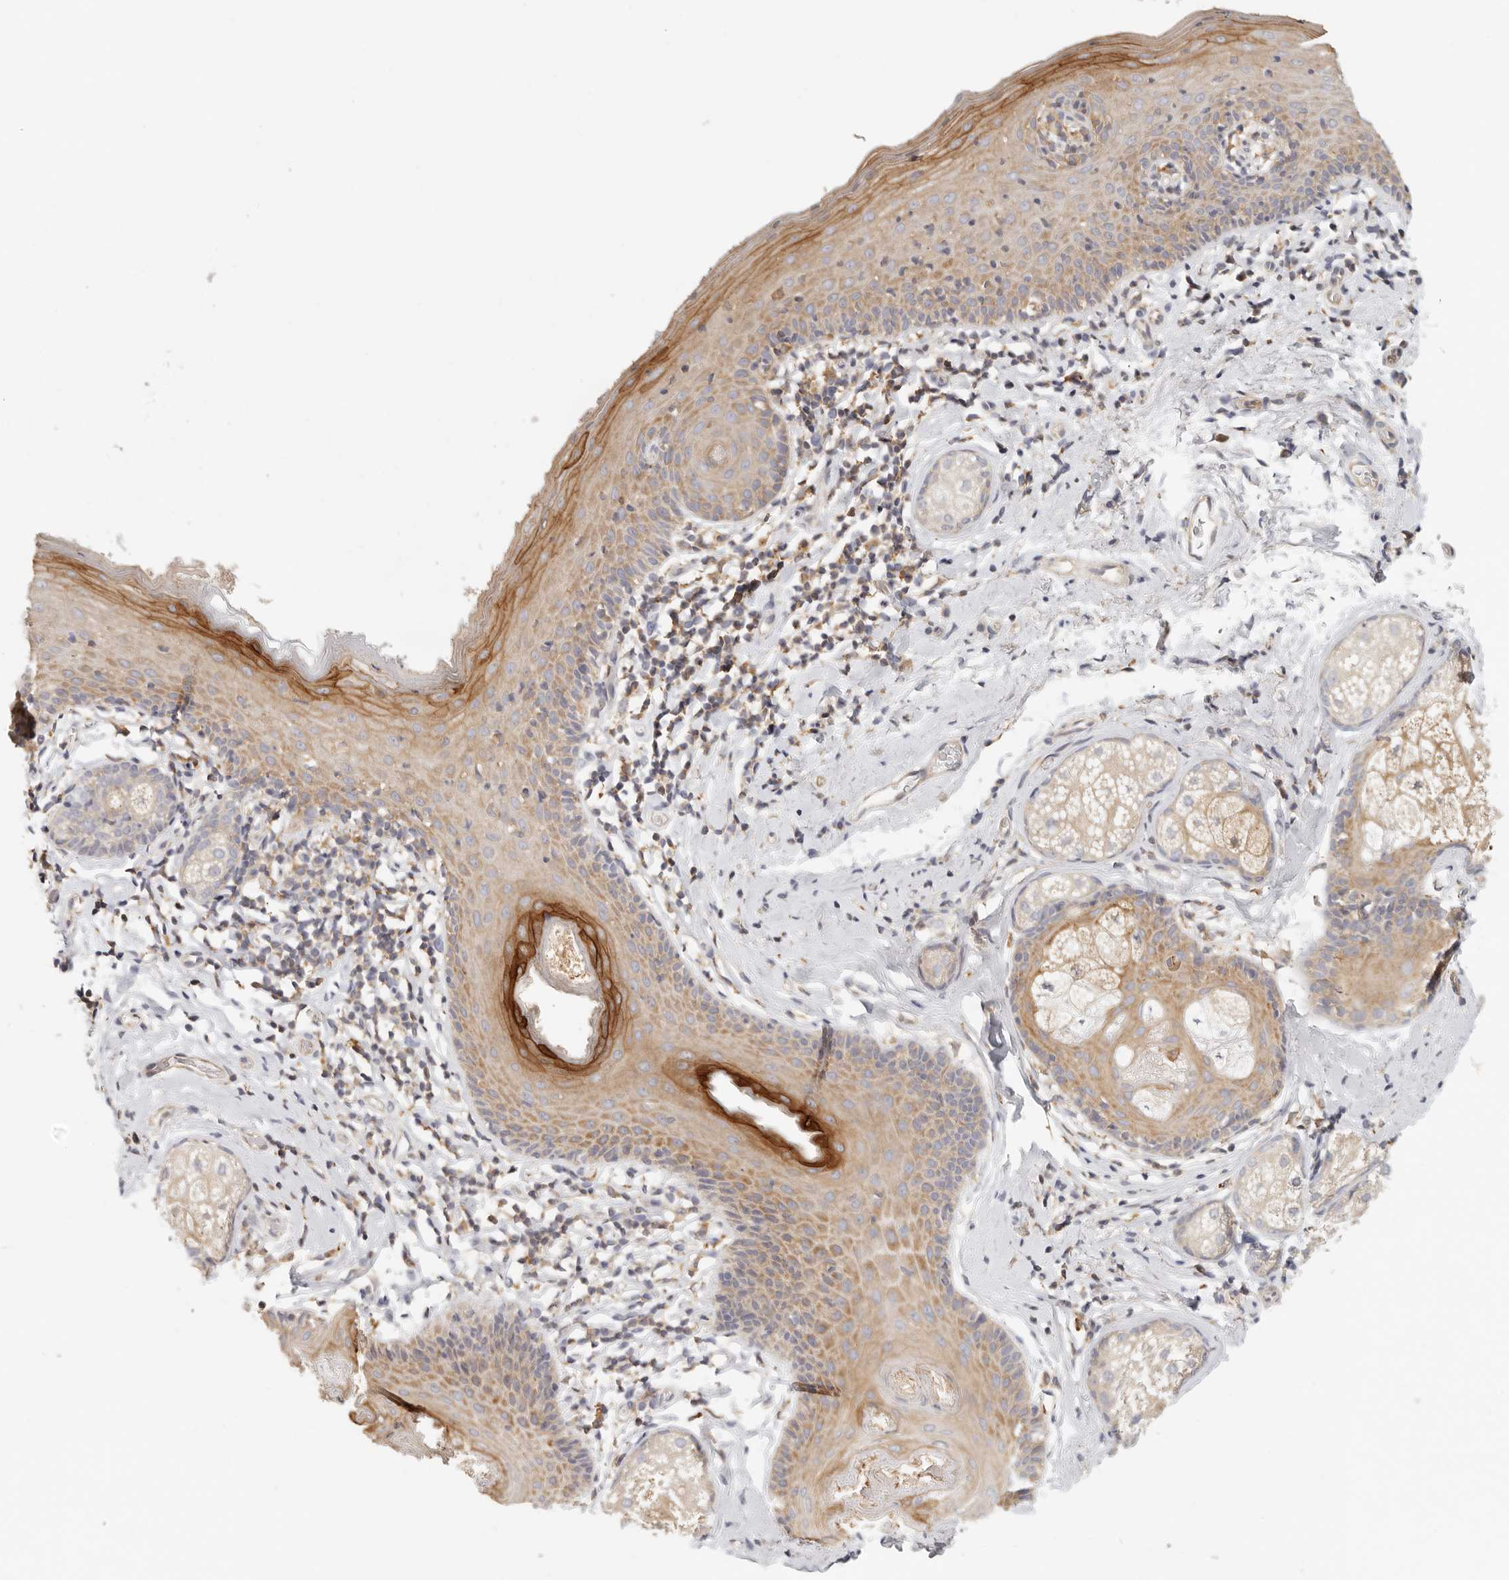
{"staining": {"intensity": "strong", "quantity": "<25%", "location": "cytoplasmic/membranous"}, "tissue": "skin", "cell_type": "Epidermal cells", "image_type": "normal", "snomed": [{"axis": "morphology", "description": "Normal tissue, NOS"}, {"axis": "topography", "description": "Vulva"}], "caption": "Protein expression analysis of unremarkable human skin reveals strong cytoplasmic/membranous positivity in about <25% of epidermal cells.", "gene": "ANXA9", "patient": {"sex": "female", "age": 66}}